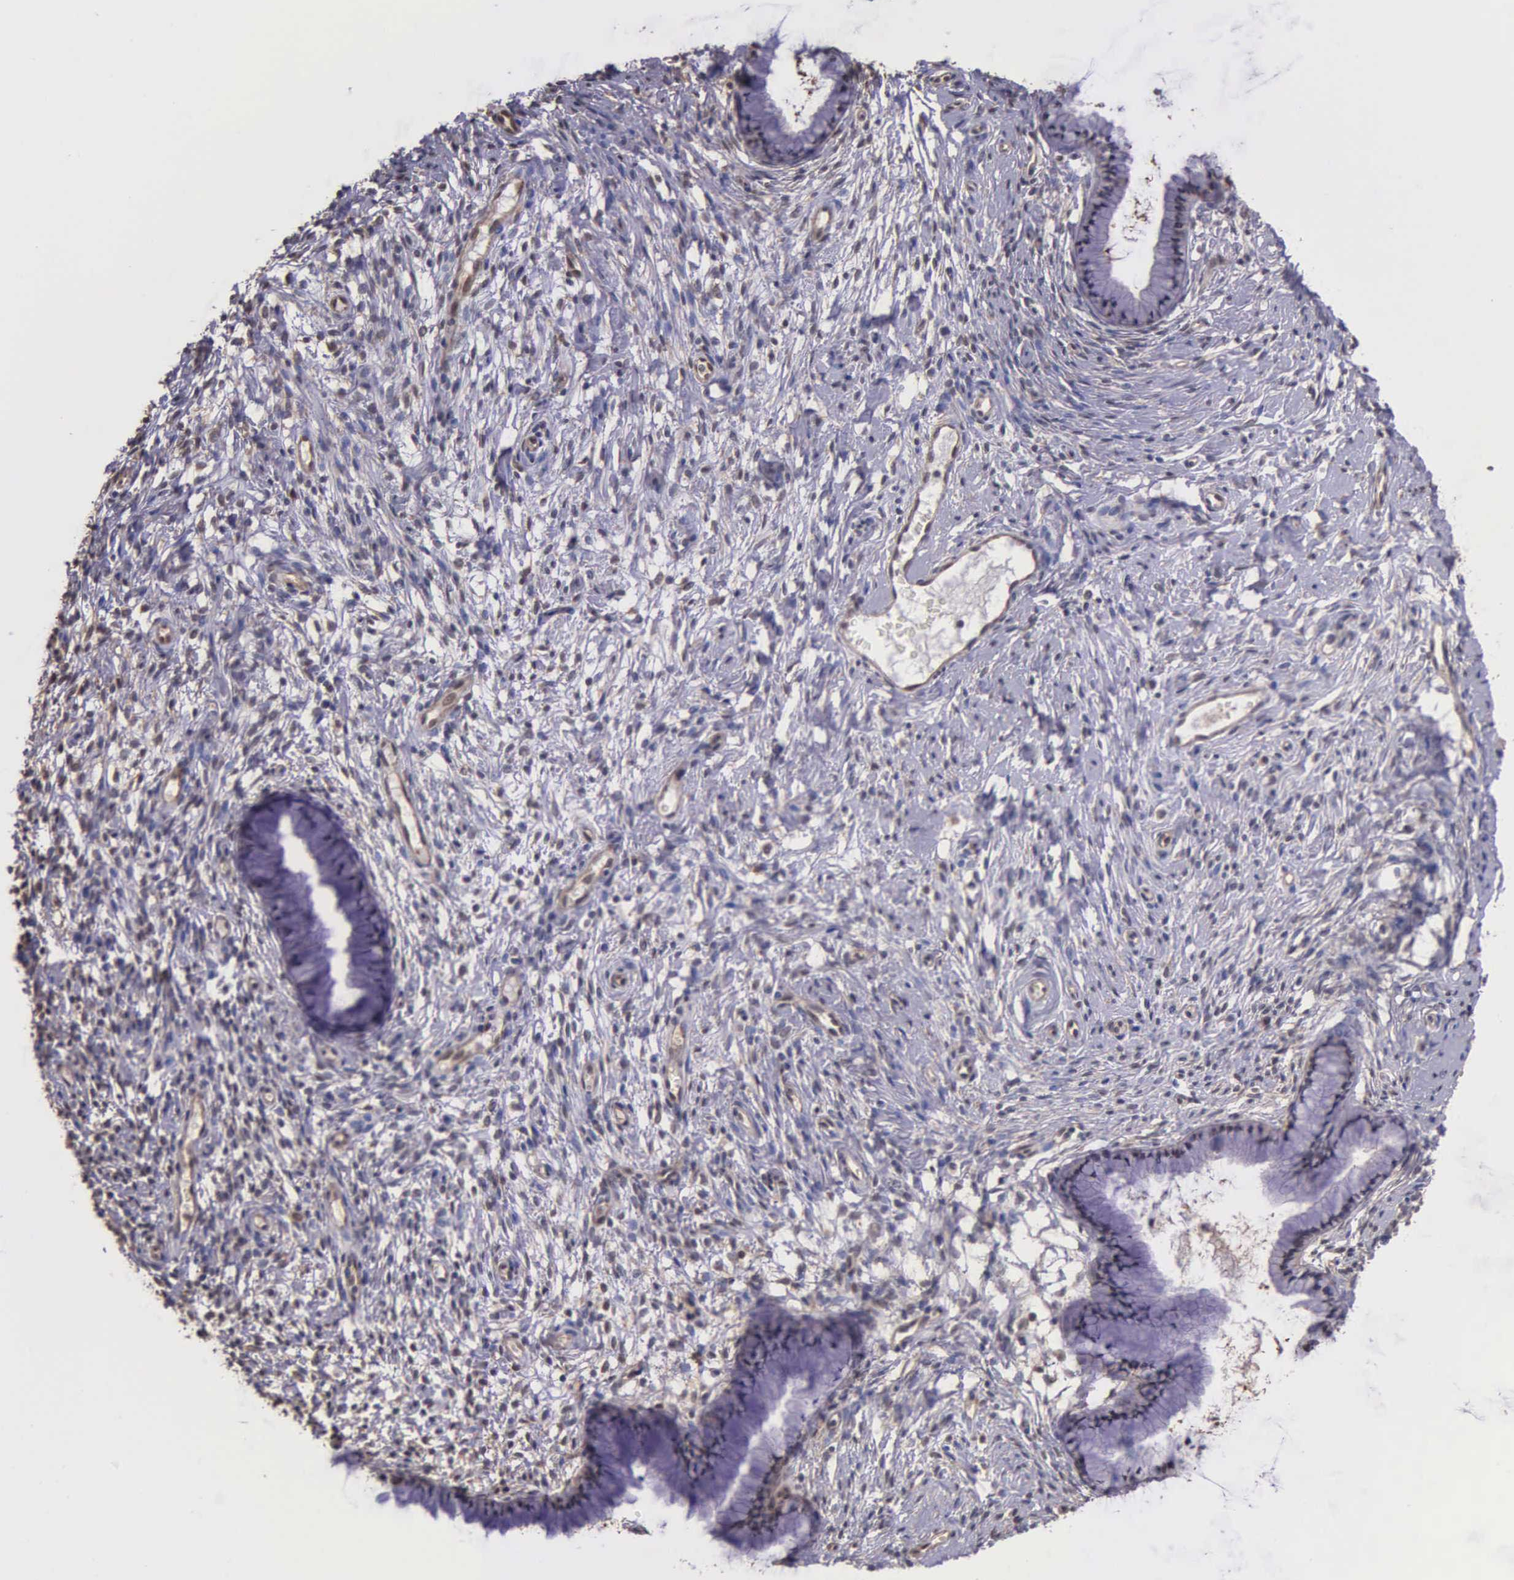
{"staining": {"intensity": "moderate", "quantity": ">75%", "location": "cytoplasmic/membranous,nuclear"}, "tissue": "cervix", "cell_type": "Glandular cells", "image_type": "normal", "snomed": [{"axis": "morphology", "description": "Normal tissue, NOS"}, {"axis": "topography", "description": "Cervix"}], "caption": "Protein staining reveals moderate cytoplasmic/membranous,nuclear expression in about >75% of glandular cells in unremarkable cervix. (IHC, brightfield microscopy, high magnification).", "gene": "PSMC1", "patient": {"sex": "female", "age": 70}}